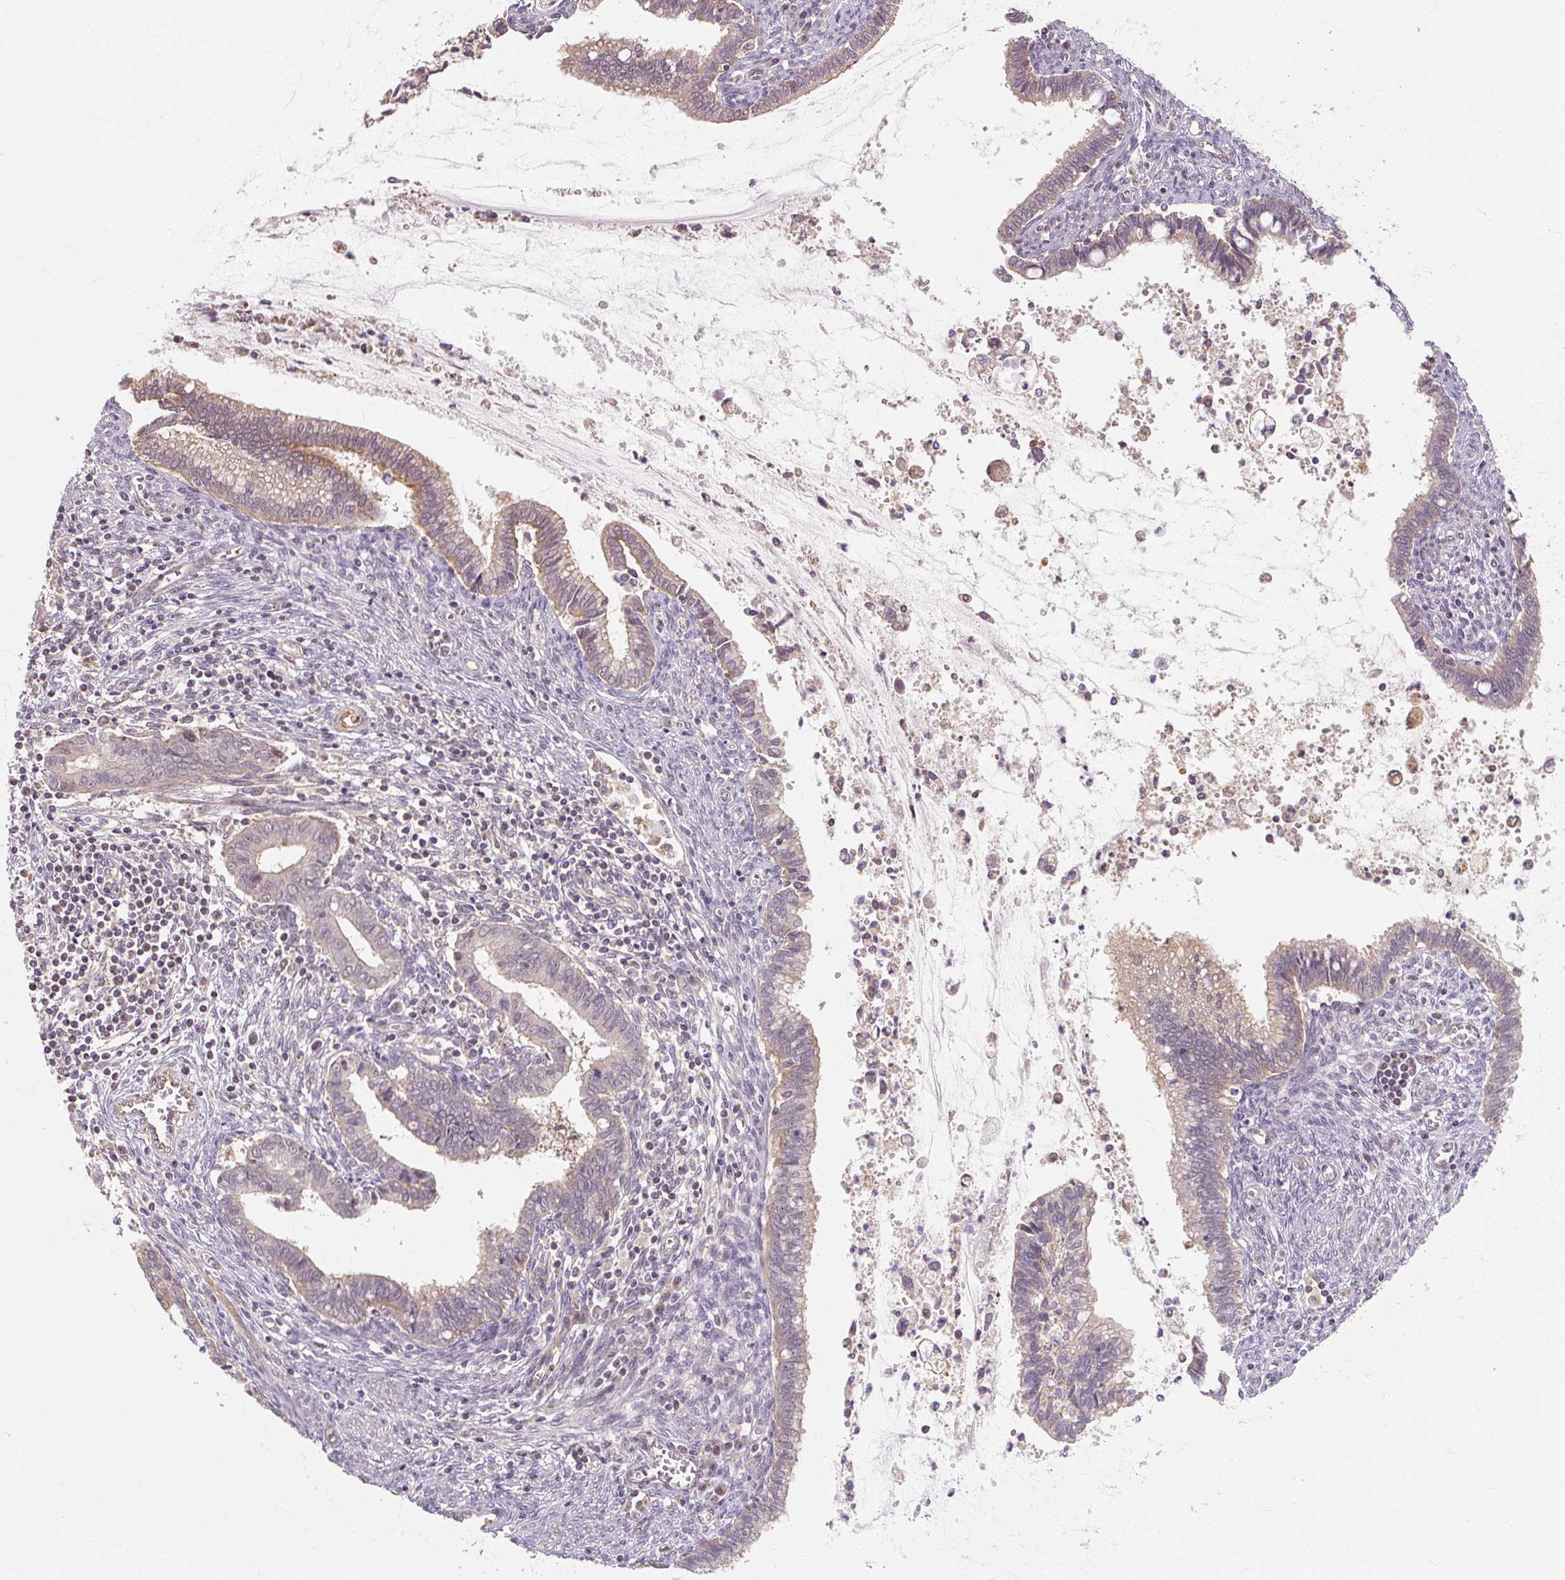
{"staining": {"intensity": "negative", "quantity": "none", "location": "none"}, "tissue": "cervical cancer", "cell_type": "Tumor cells", "image_type": "cancer", "snomed": [{"axis": "morphology", "description": "Adenocarcinoma, NOS"}, {"axis": "topography", "description": "Cervix"}], "caption": "Adenocarcinoma (cervical) was stained to show a protein in brown. There is no significant staining in tumor cells. (DAB (3,3'-diaminobenzidine) immunohistochemistry (IHC), high magnification).", "gene": "RB1CC1", "patient": {"sex": "female", "age": 44}}